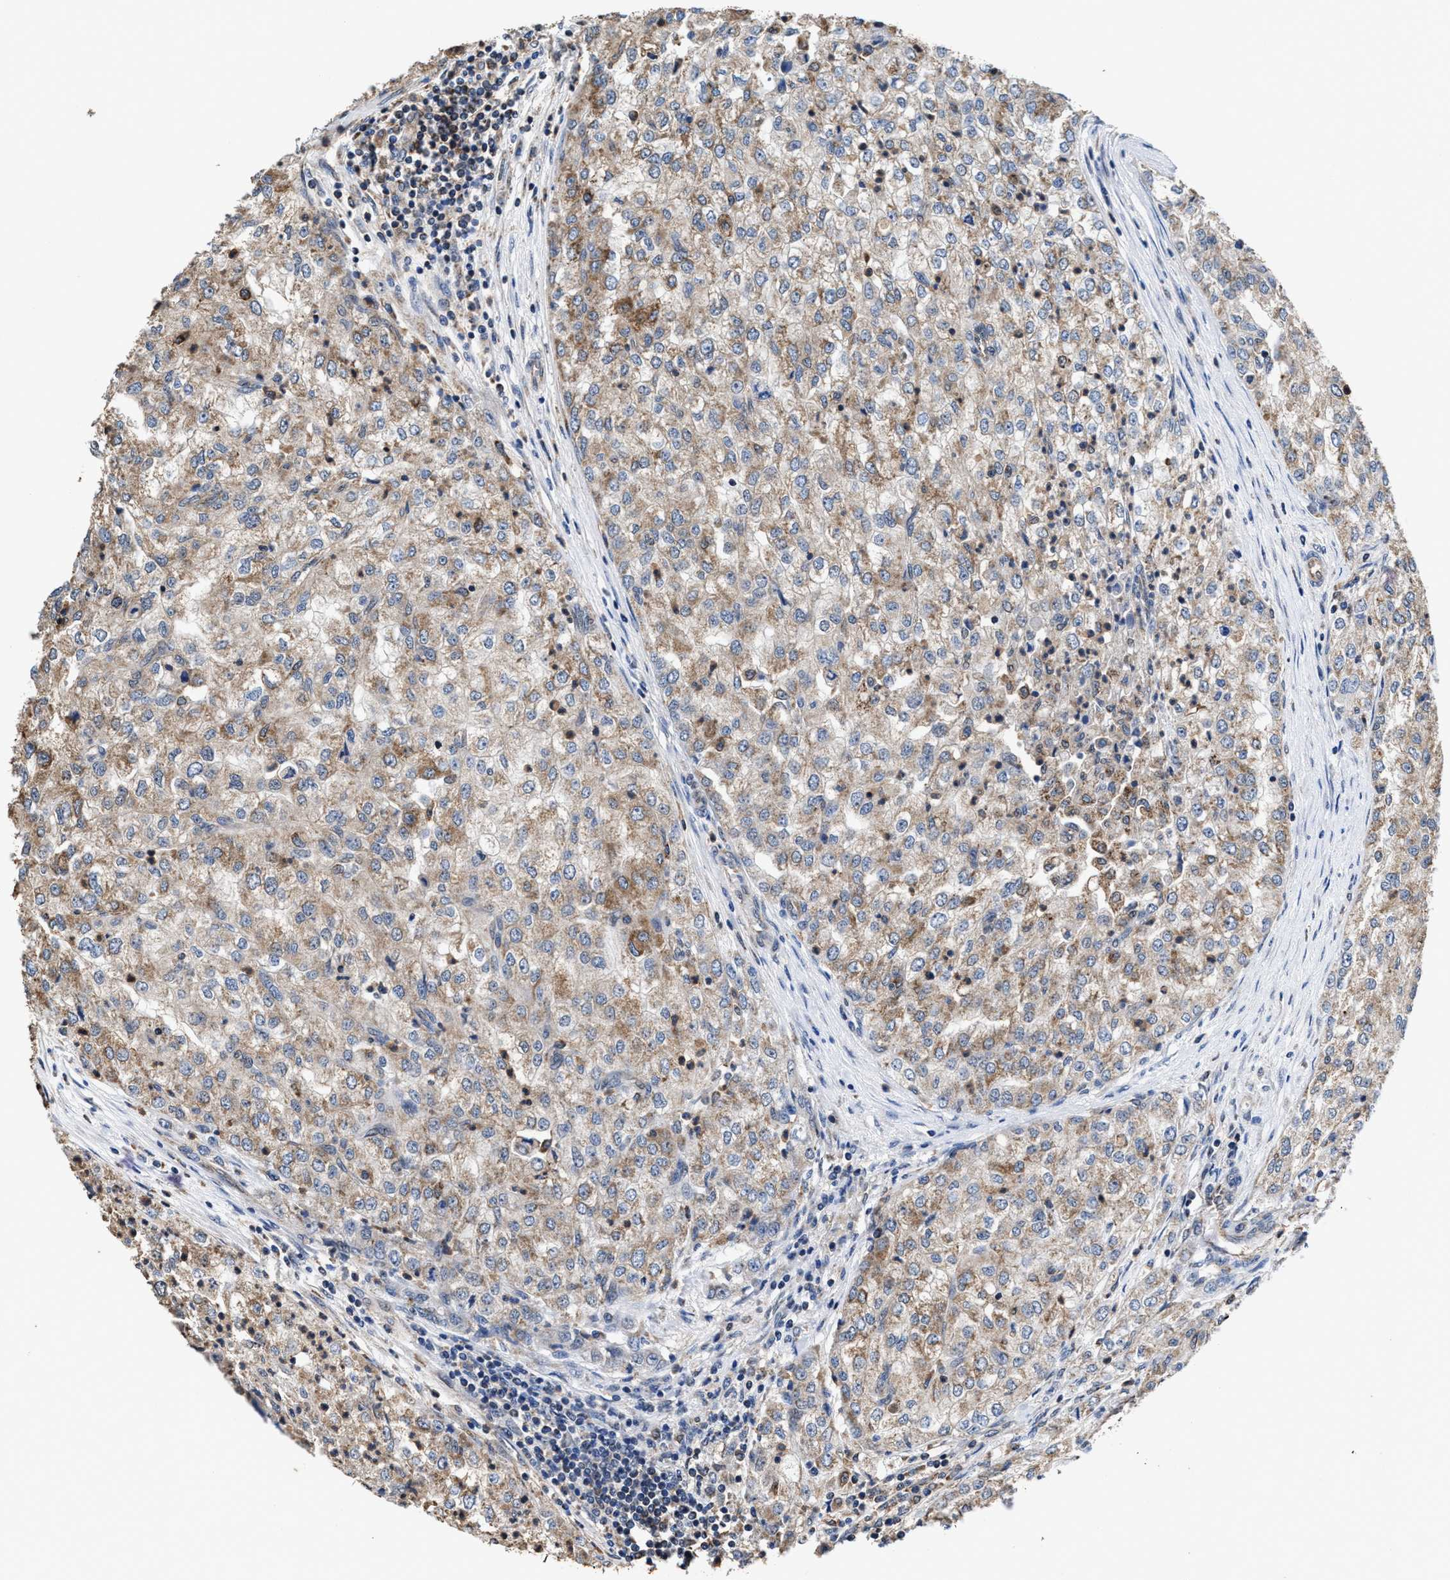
{"staining": {"intensity": "weak", "quantity": ">75%", "location": "cytoplasmic/membranous"}, "tissue": "renal cancer", "cell_type": "Tumor cells", "image_type": "cancer", "snomed": [{"axis": "morphology", "description": "Adenocarcinoma, NOS"}, {"axis": "topography", "description": "Kidney"}], "caption": "Human renal cancer (adenocarcinoma) stained for a protein (brown) reveals weak cytoplasmic/membranous positive positivity in approximately >75% of tumor cells.", "gene": "ACLY", "patient": {"sex": "female", "age": 54}}